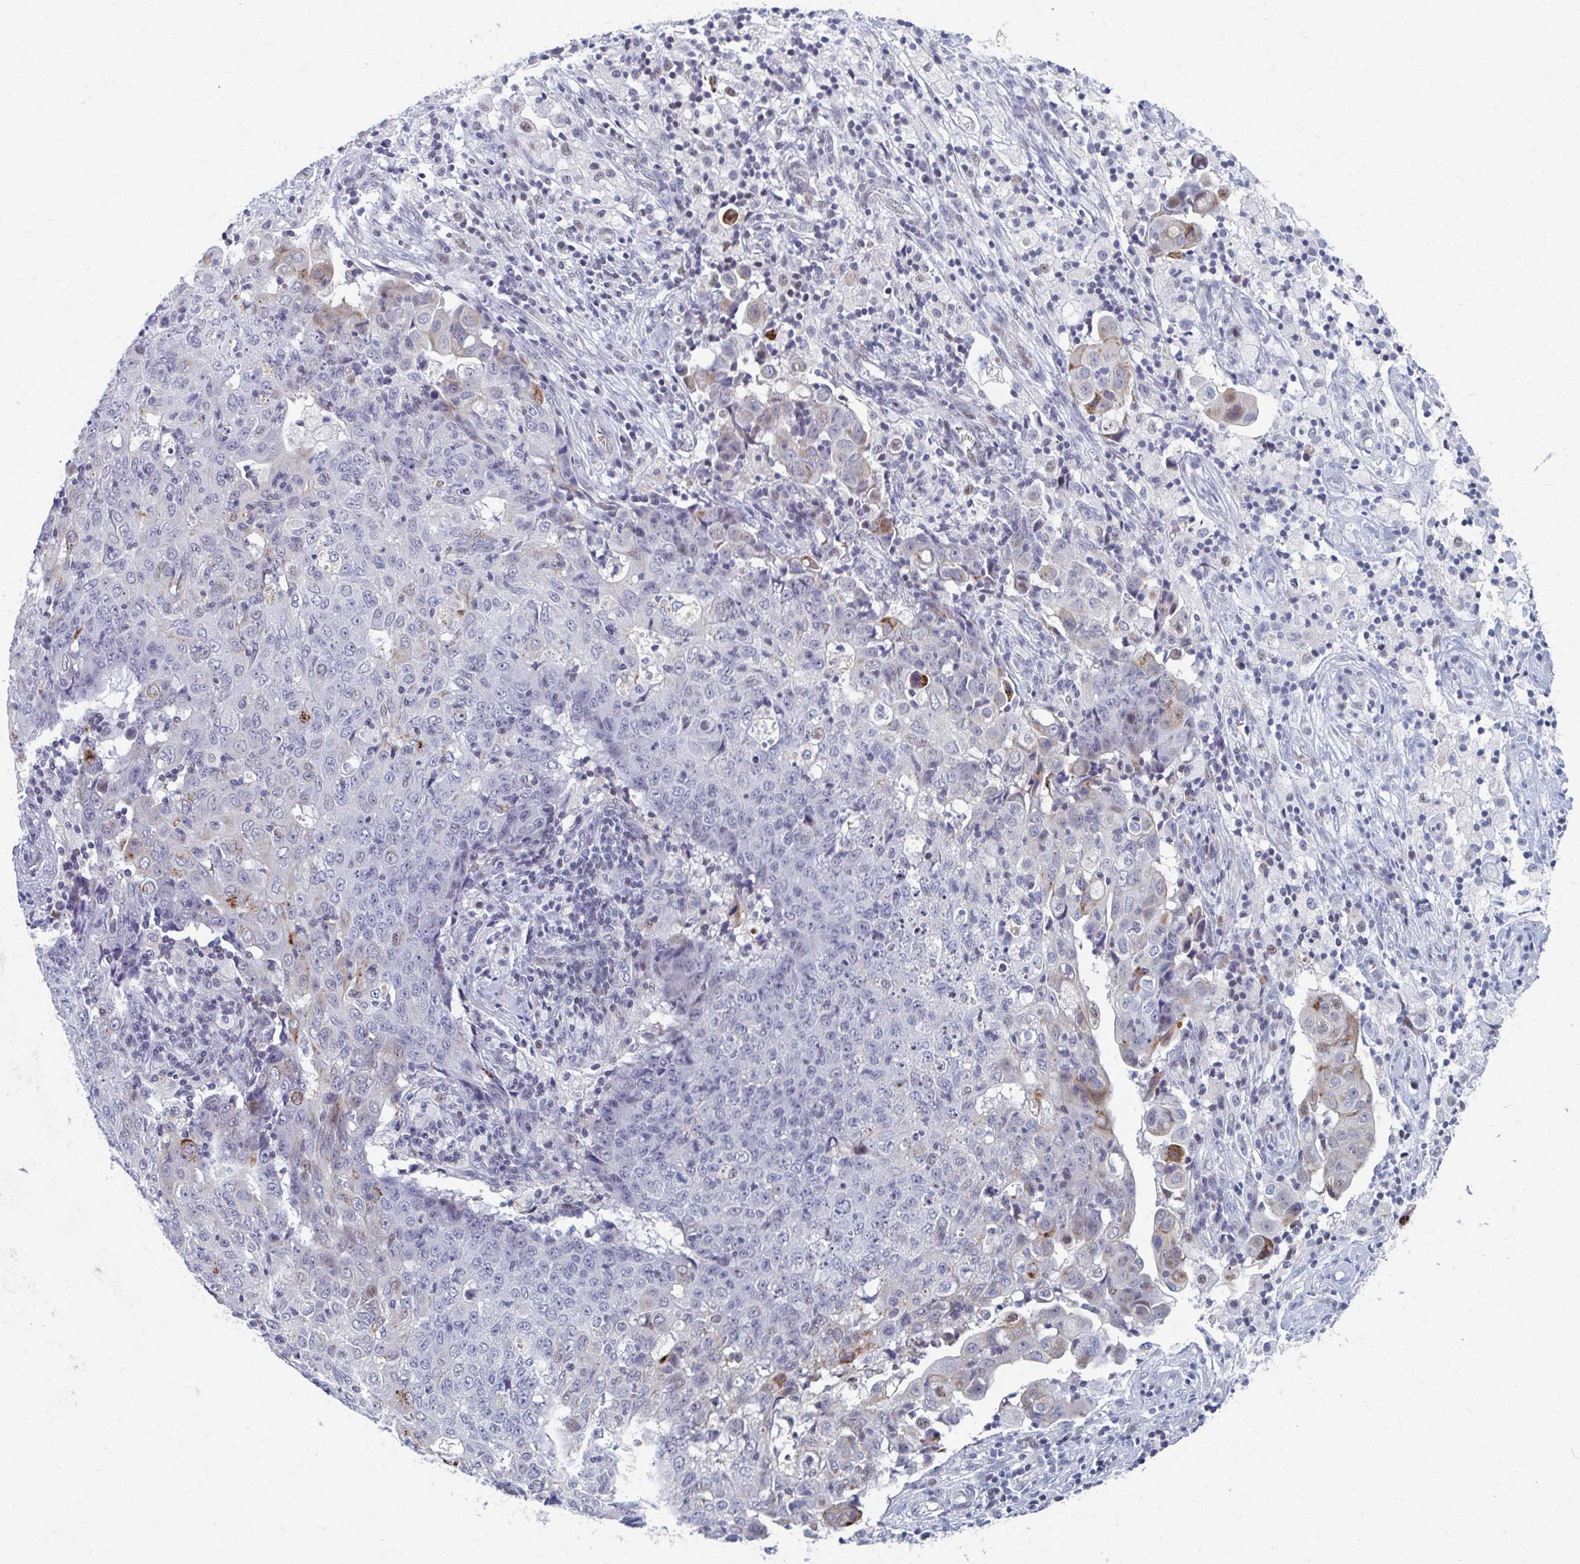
{"staining": {"intensity": "moderate", "quantity": "<25%", "location": "cytoplasmic/membranous"}, "tissue": "ovarian cancer", "cell_type": "Tumor cells", "image_type": "cancer", "snomed": [{"axis": "morphology", "description": "Carcinoma, endometroid"}, {"axis": "topography", "description": "Ovary"}], "caption": "Immunohistochemical staining of ovarian cancer (endometroid carcinoma) demonstrates moderate cytoplasmic/membranous protein expression in about <25% of tumor cells.", "gene": "ABHD16B", "patient": {"sex": "female", "age": 42}}